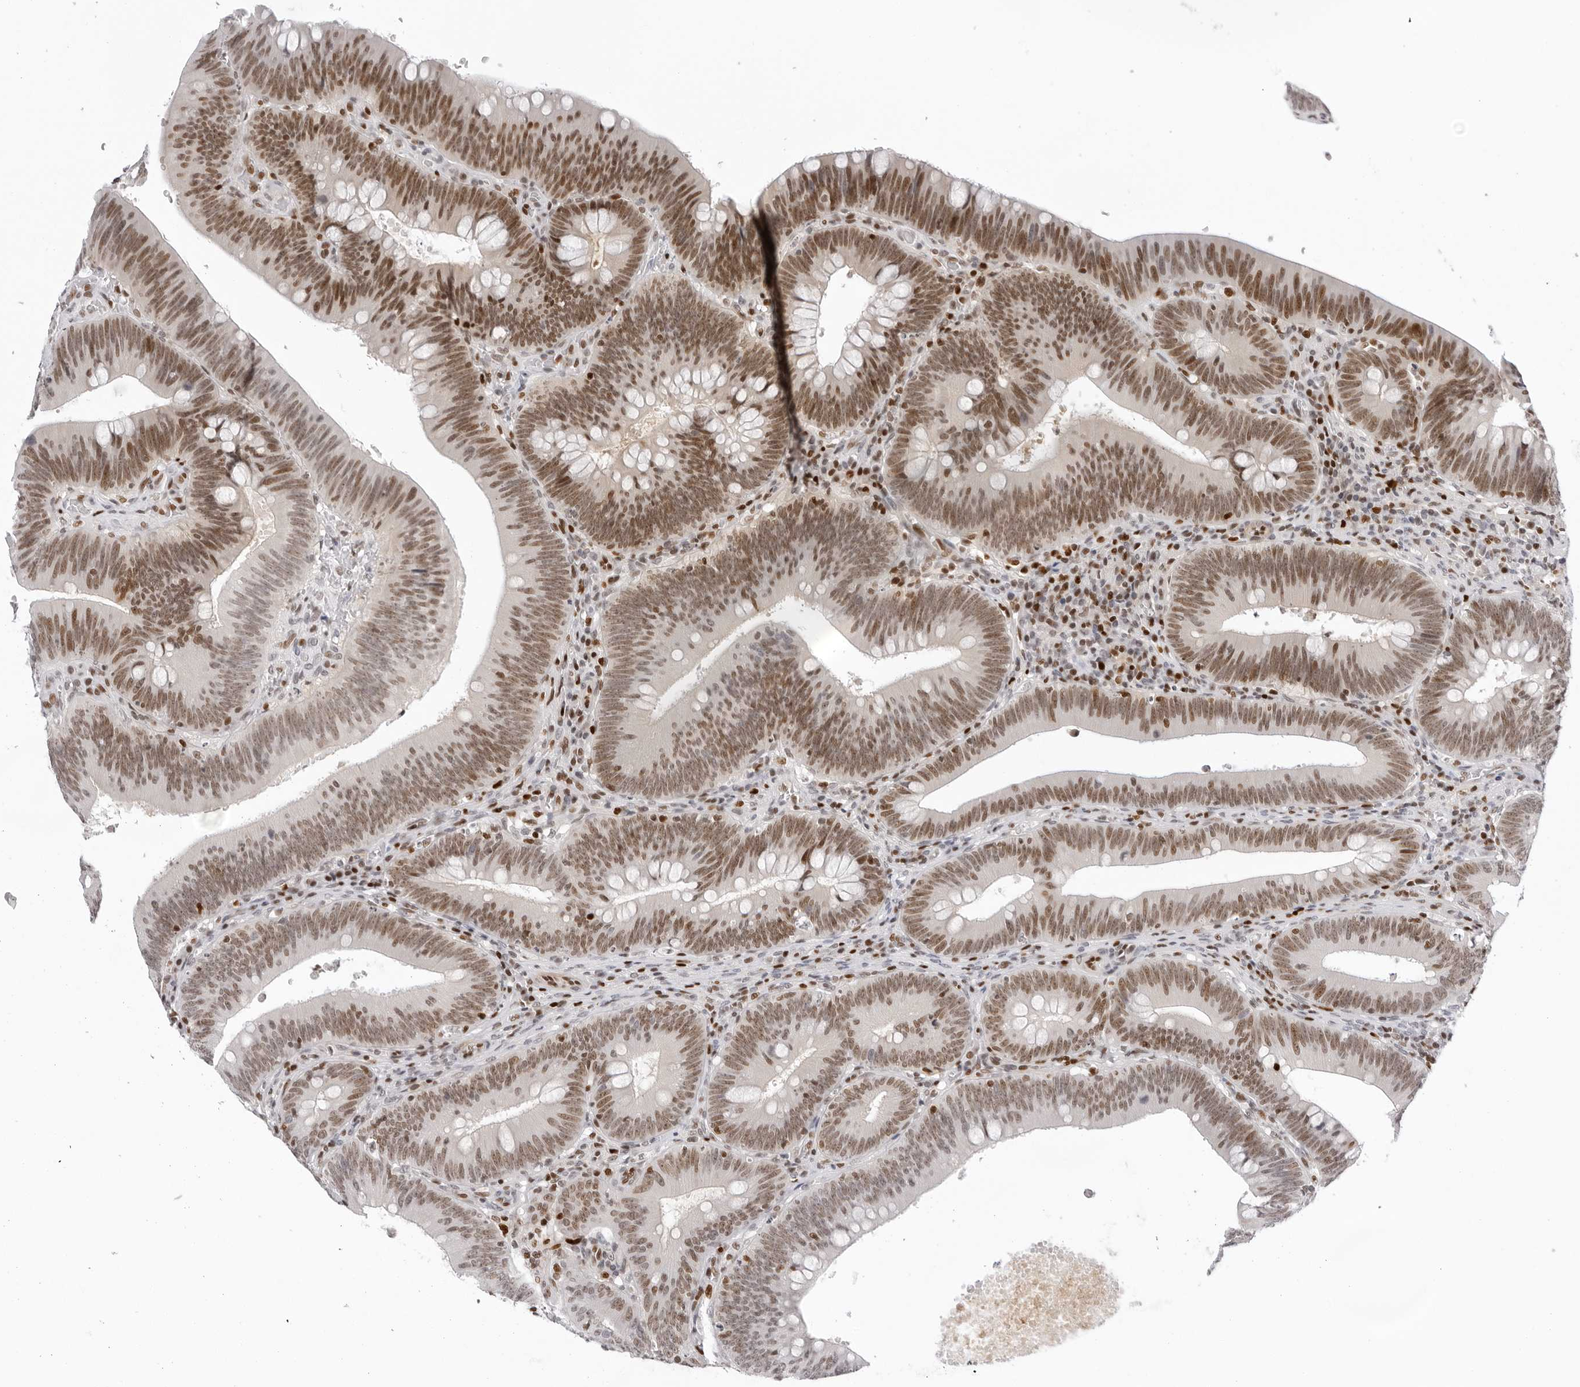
{"staining": {"intensity": "moderate", "quantity": ">75%", "location": "nuclear"}, "tissue": "colorectal cancer", "cell_type": "Tumor cells", "image_type": "cancer", "snomed": [{"axis": "morphology", "description": "Normal tissue, NOS"}, {"axis": "topography", "description": "Colon"}], "caption": "High-magnification brightfield microscopy of colorectal cancer stained with DAB (brown) and counterstained with hematoxylin (blue). tumor cells exhibit moderate nuclear expression is appreciated in about>75% of cells. (Brightfield microscopy of DAB IHC at high magnification).", "gene": "OGG1", "patient": {"sex": "female", "age": 82}}